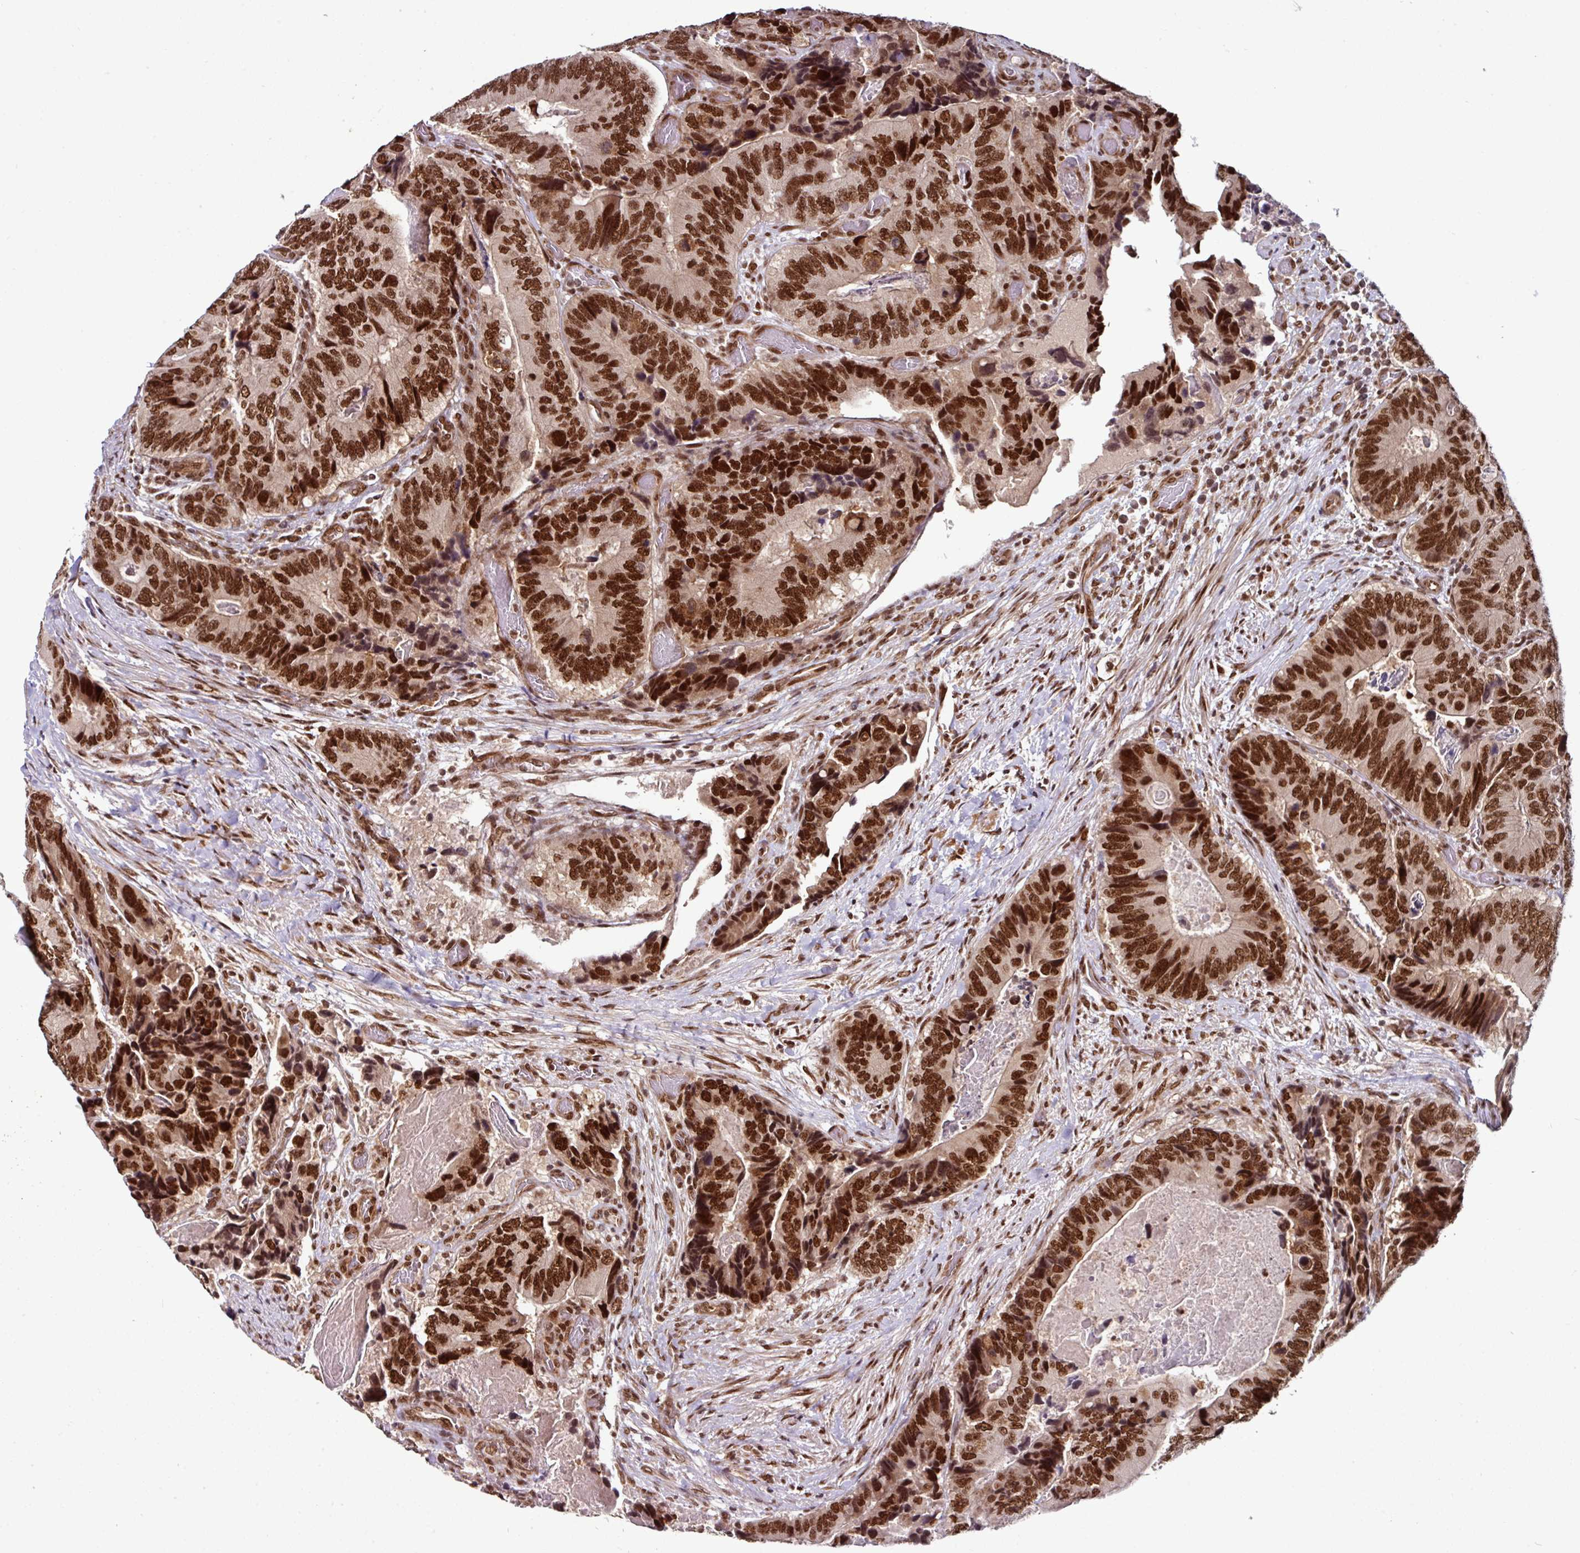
{"staining": {"intensity": "strong", "quantity": ">75%", "location": "nuclear"}, "tissue": "colorectal cancer", "cell_type": "Tumor cells", "image_type": "cancer", "snomed": [{"axis": "morphology", "description": "Adenocarcinoma, NOS"}, {"axis": "topography", "description": "Colon"}], "caption": "Colorectal cancer tissue demonstrates strong nuclear staining in about >75% of tumor cells, visualized by immunohistochemistry.", "gene": "MORF4L2", "patient": {"sex": "male", "age": 84}}